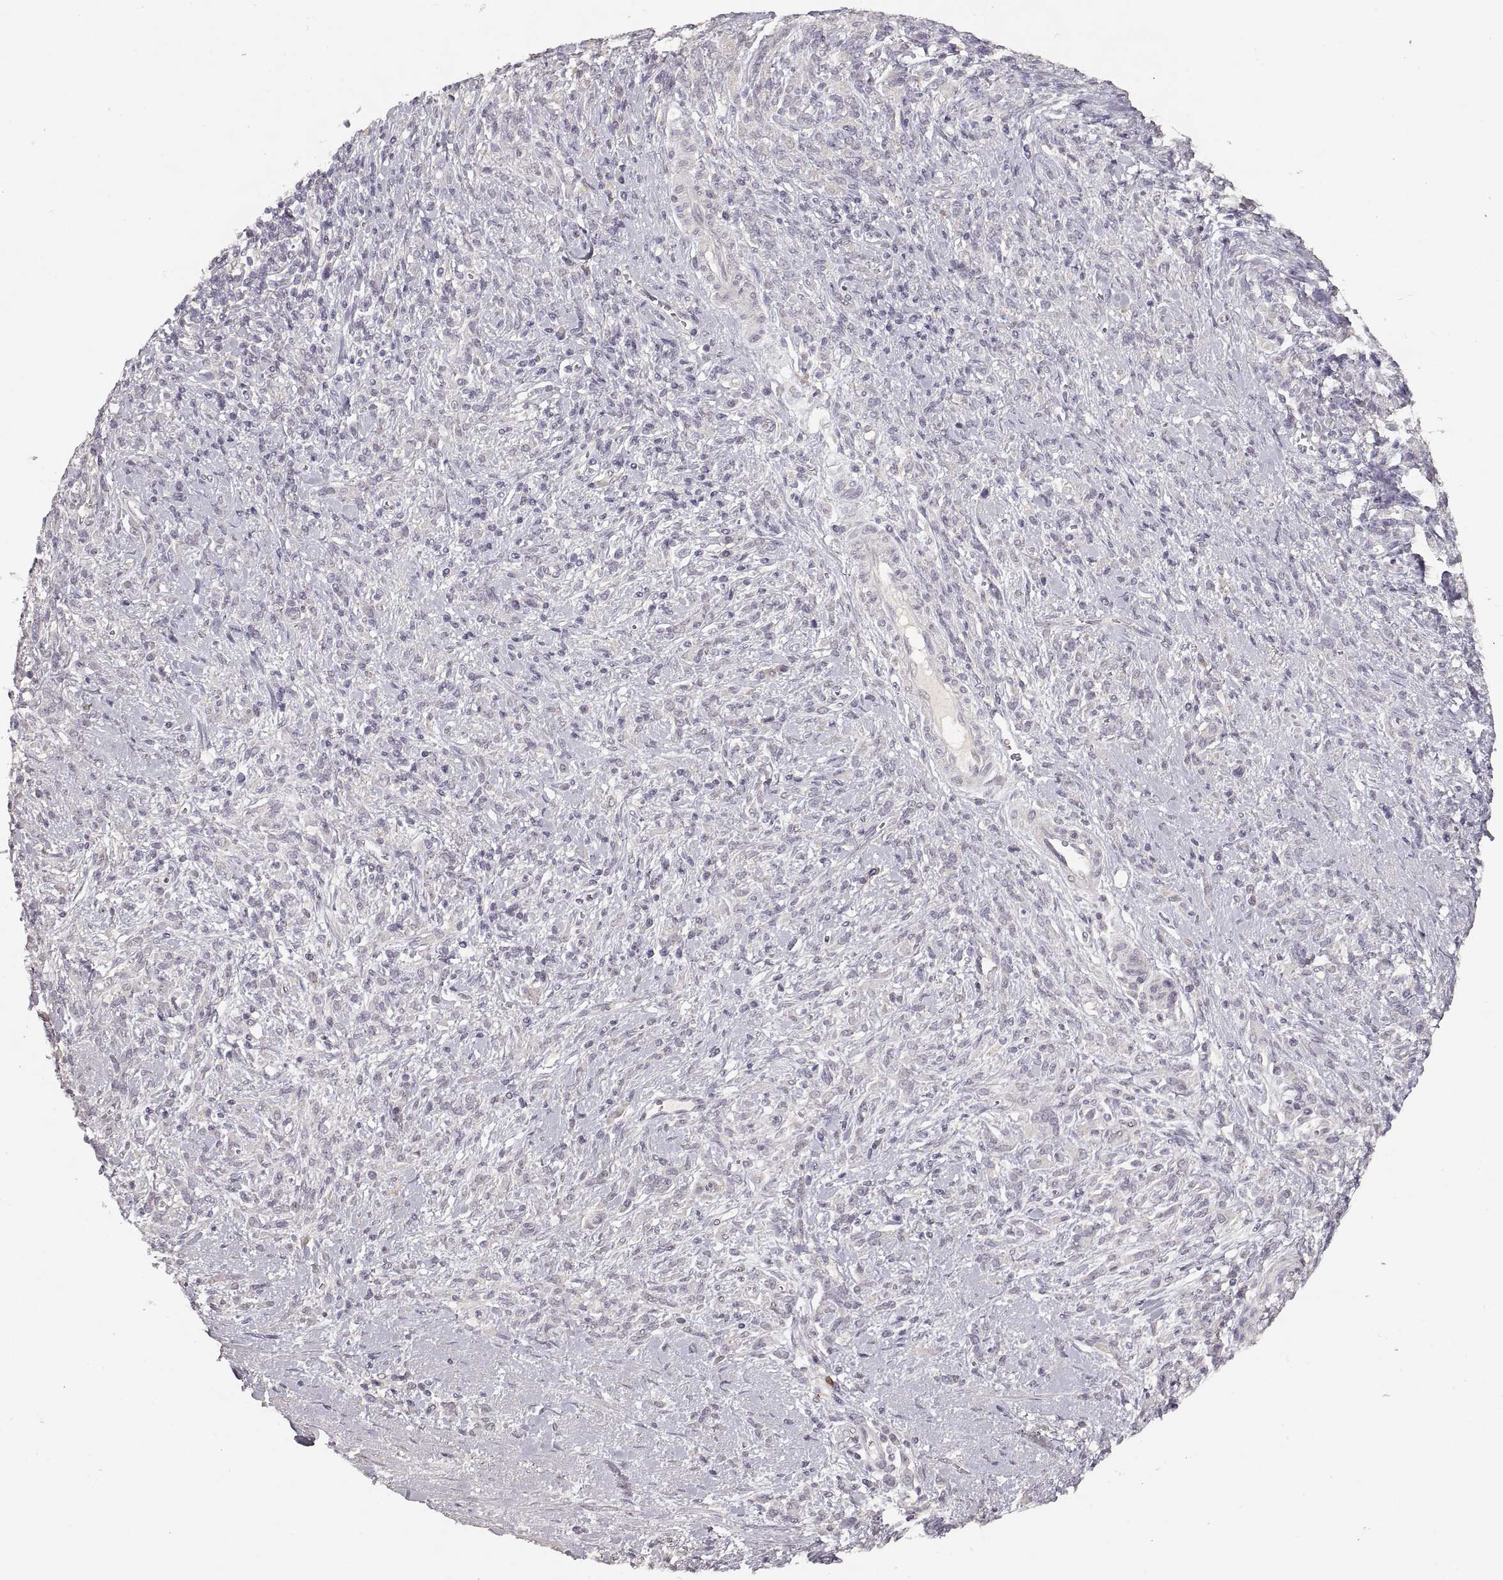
{"staining": {"intensity": "negative", "quantity": "none", "location": "none"}, "tissue": "stomach cancer", "cell_type": "Tumor cells", "image_type": "cancer", "snomed": [{"axis": "morphology", "description": "Adenocarcinoma, NOS"}, {"axis": "topography", "description": "Stomach"}], "caption": "Immunohistochemistry (IHC) of stomach cancer exhibits no positivity in tumor cells.", "gene": "LAMC2", "patient": {"sex": "female", "age": 57}}